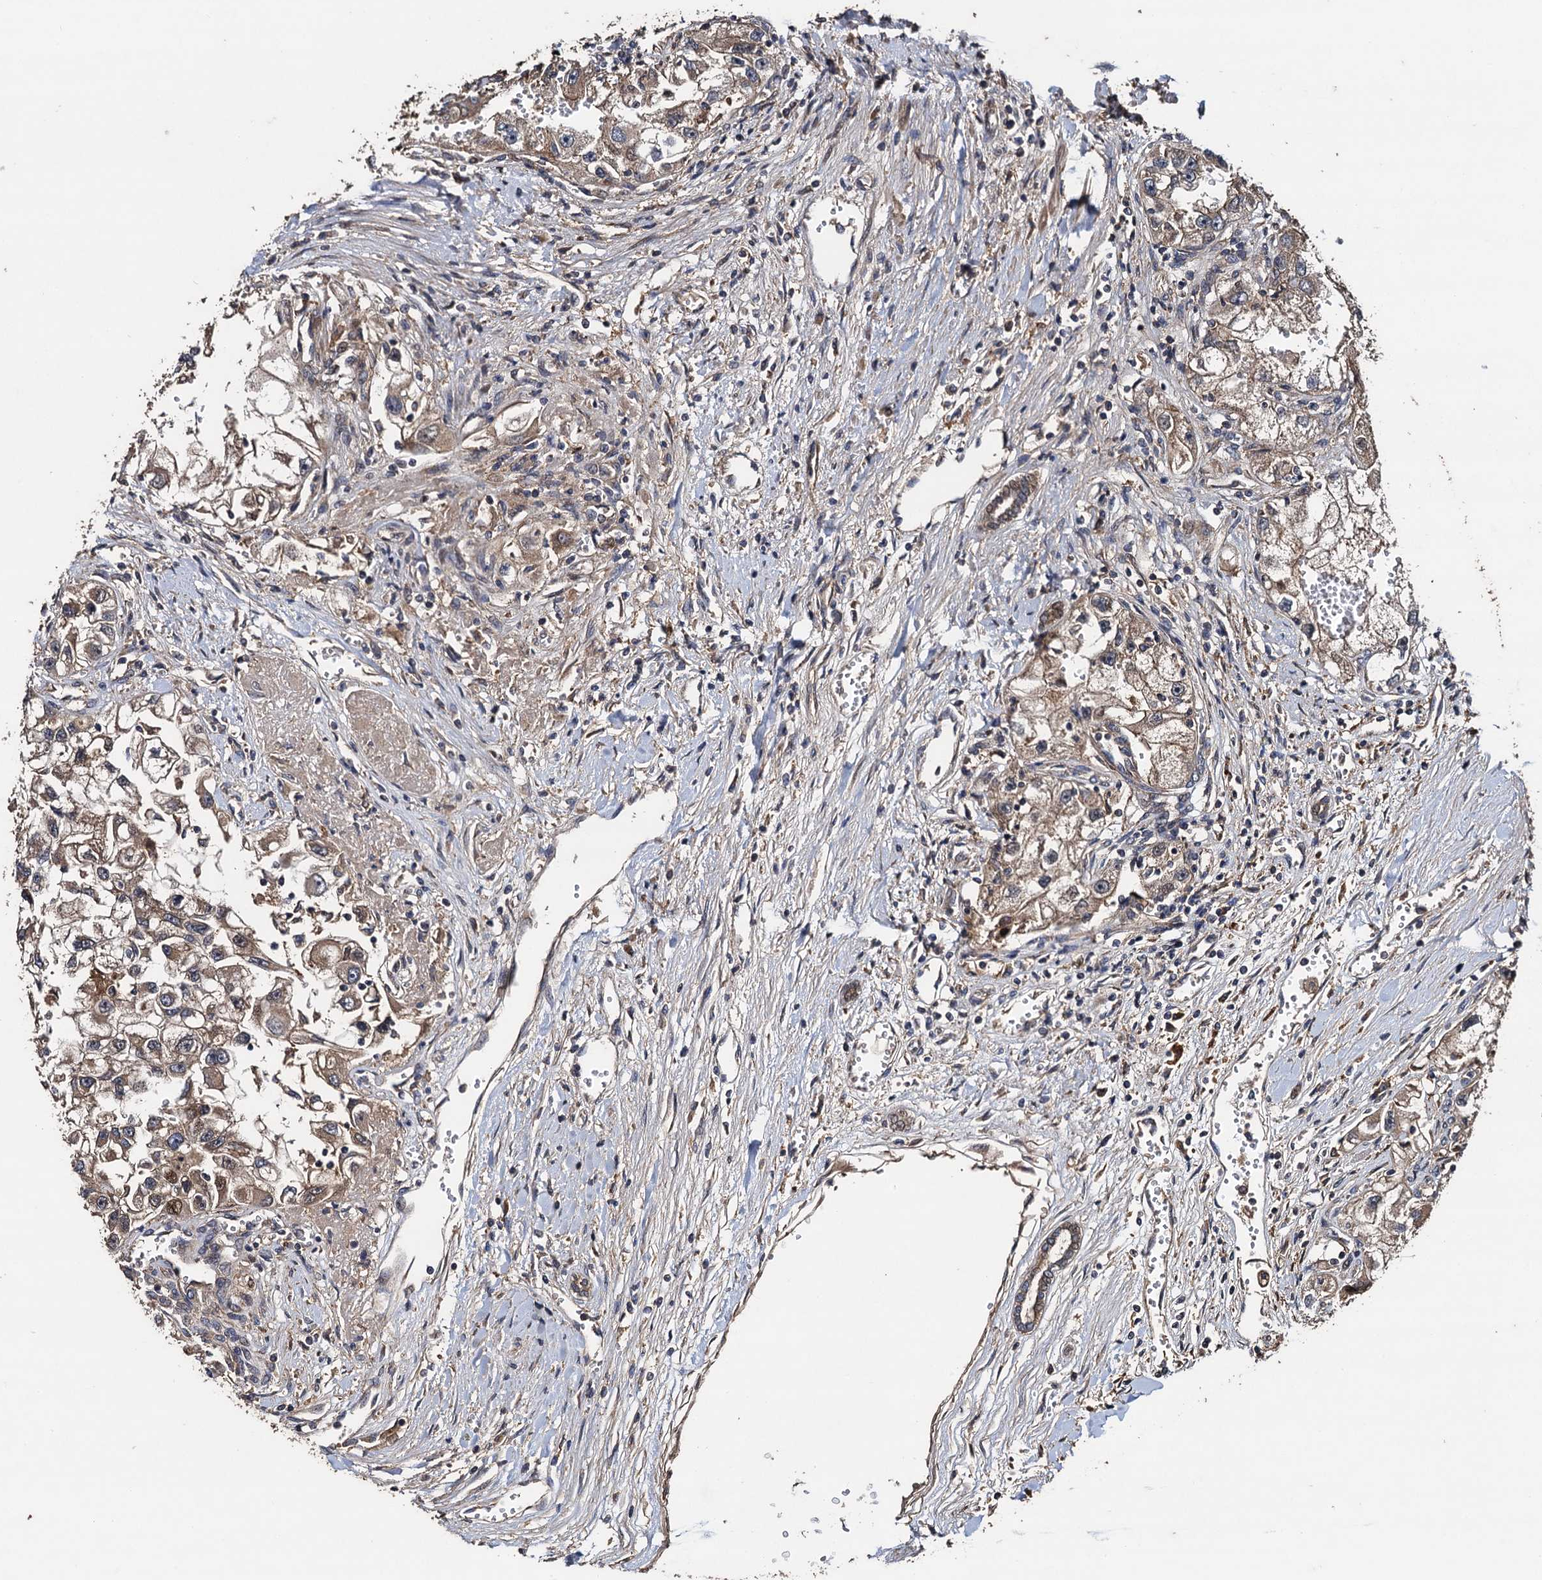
{"staining": {"intensity": "weak", "quantity": ">75%", "location": "cytoplasmic/membranous"}, "tissue": "renal cancer", "cell_type": "Tumor cells", "image_type": "cancer", "snomed": [{"axis": "morphology", "description": "Adenocarcinoma, NOS"}, {"axis": "topography", "description": "Kidney"}], "caption": "Protein expression analysis of human renal cancer reveals weak cytoplasmic/membranous staining in about >75% of tumor cells. The staining was performed using DAB, with brown indicating positive protein expression. Nuclei are stained blue with hematoxylin.", "gene": "TMEM39B", "patient": {"sex": "male", "age": 63}}